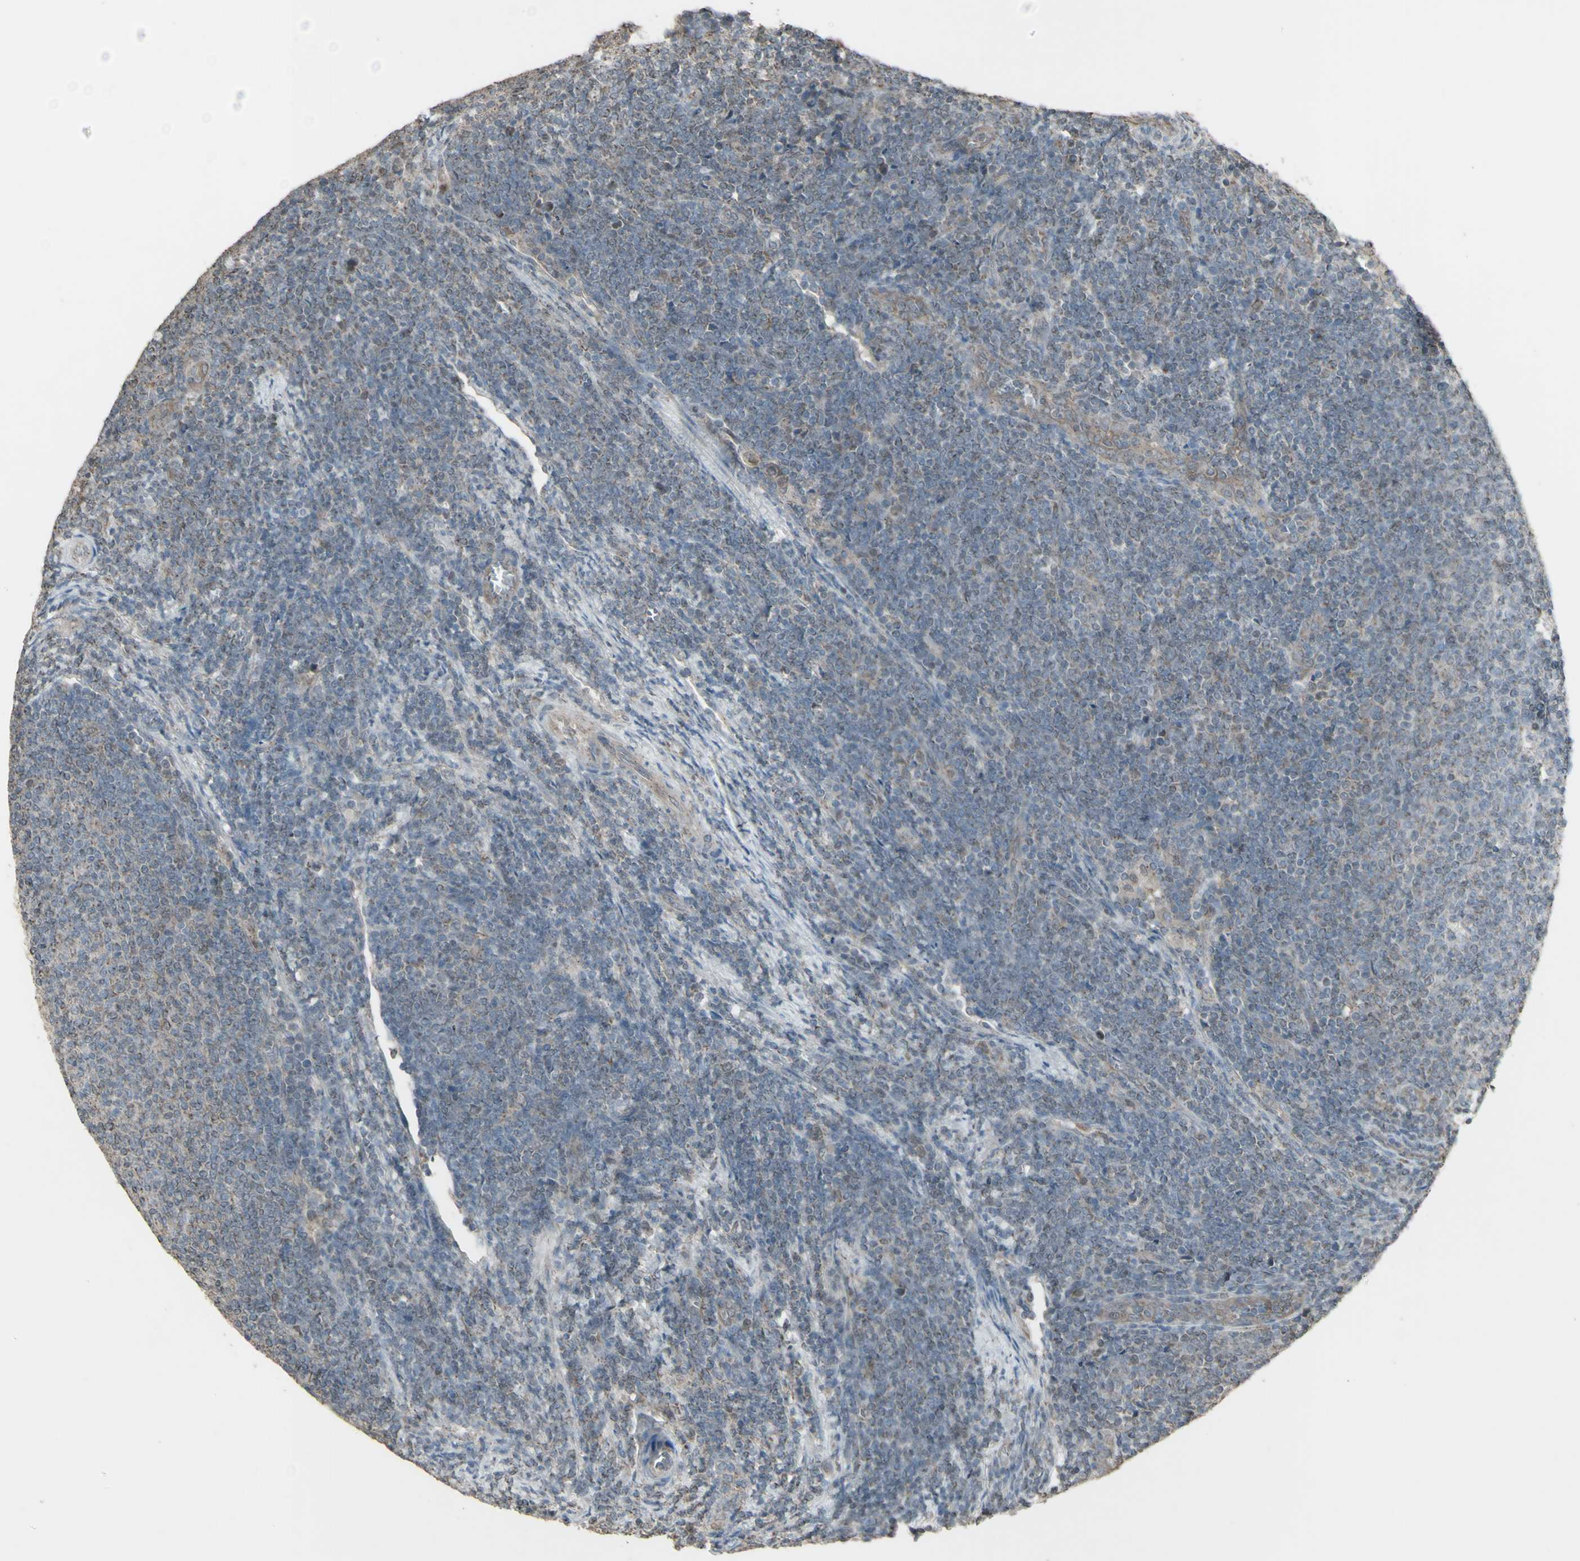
{"staining": {"intensity": "negative", "quantity": "none", "location": "none"}, "tissue": "lymphoma", "cell_type": "Tumor cells", "image_type": "cancer", "snomed": [{"axis": "morphology", "description": "Malignant lymphoma, non-Hodgkin's type, Low grade"}, {"axis": "topography", "description": "Lymph node"}], "caption": "A photomicrograph of human low-grade malignant lymphoma, non-Hodgkin's type is negative for staining in tumor cells.", "gene": "FXYD3", "patient": {"sex": "male", "age": 66}}